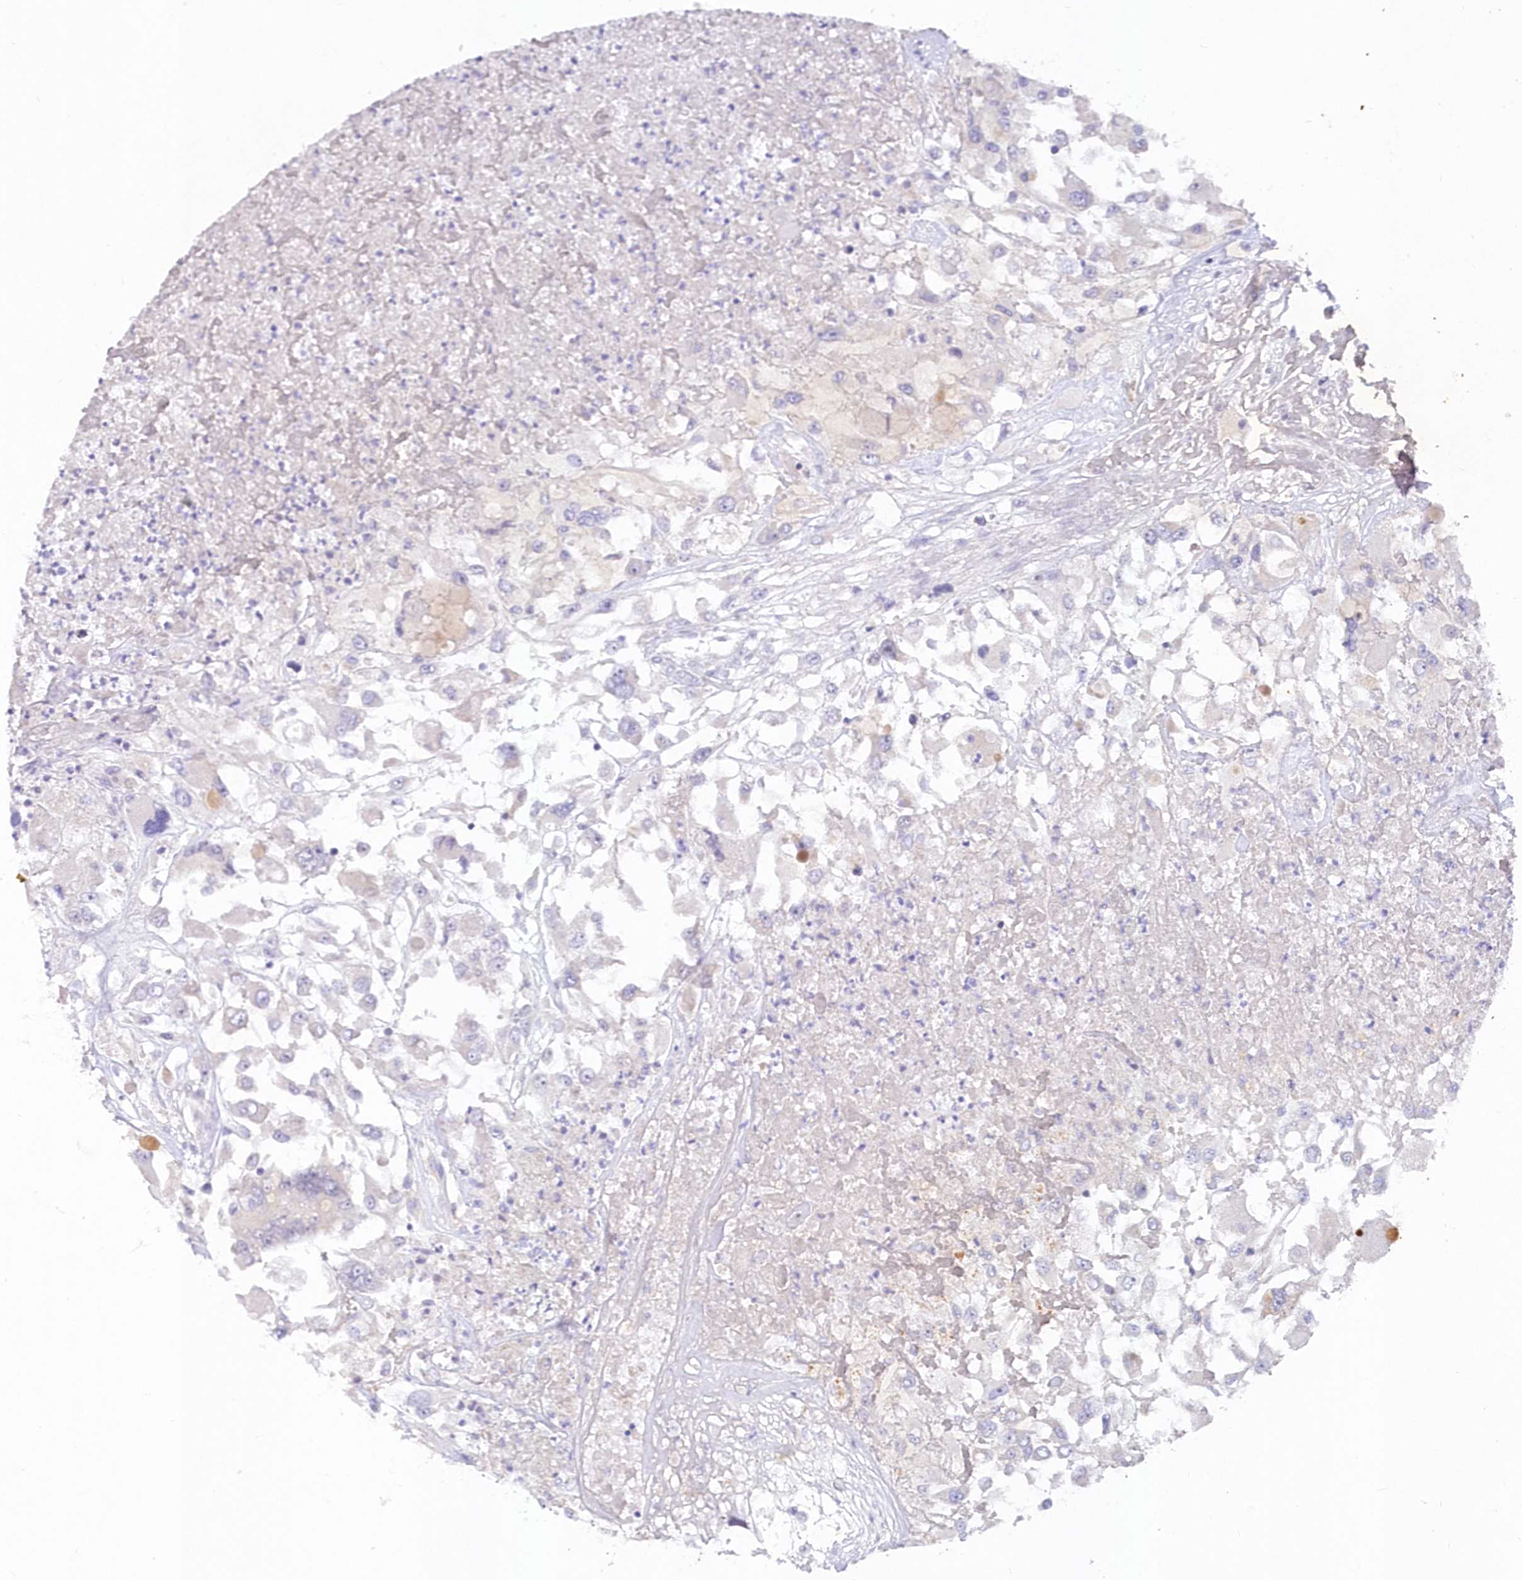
{"staining": {"intensity": "negative", "quantity": "none", "location": "none"}, "tissue": "renal cancer", "cell_type": "Tumor cells", "image_type": "cancer", "snomed": [{"axis": "morphology", "description": "Adenocarcinoma, NOS"}, {"axis": "topography", "description": "Kidney"}], "caption": "Renal cancer (adenocarcinoma) was stained to show a protein in brown. There is no significant staining in tumor cells.", "gene": "SNED1", "patient": {"sex": "female", "age": 52}}